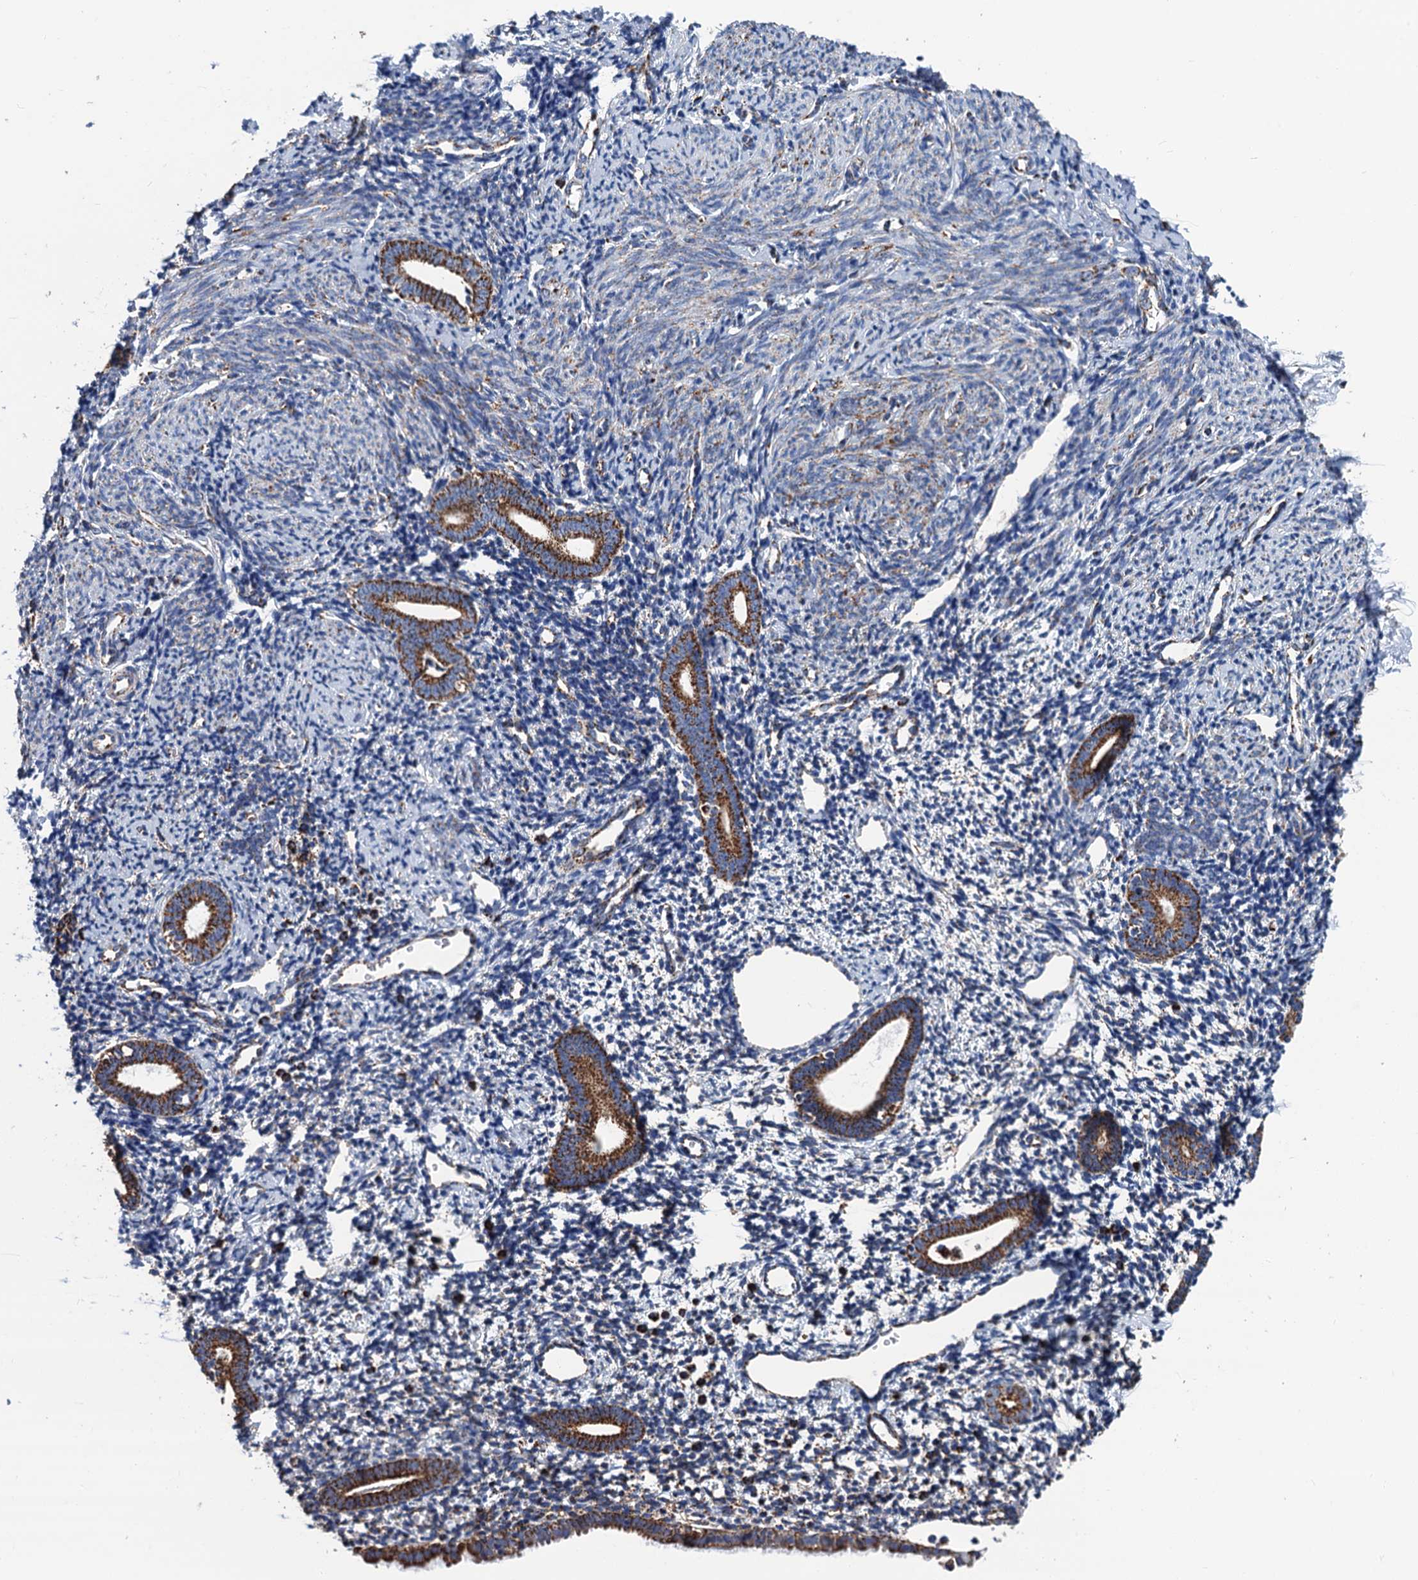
{"staining": {"intensity": "moderate", "quantity": "<25%", "location": "cytoplasmic/membranous"}, "tissue": "endometrium", "cell_type": "Cells in endometrial stroma", "image_type": "normal", "snomed": [{"axis": "morphology", "description": "Normal tissue, NOS"}, {"axis": "topography", "description": "Endometrium"}], "caption": "The immunohistochemical stain highlights moderate cytoplasmic/membranous staining in cells in endometrial stroma of unremarkable endometrium. The staining was performed using DAB, with brown indicating positive protein expression. Nuclei are stained blue with hematoxylin.", "gene": "IVD", "patient": {"sex": "female", "age": 56}}